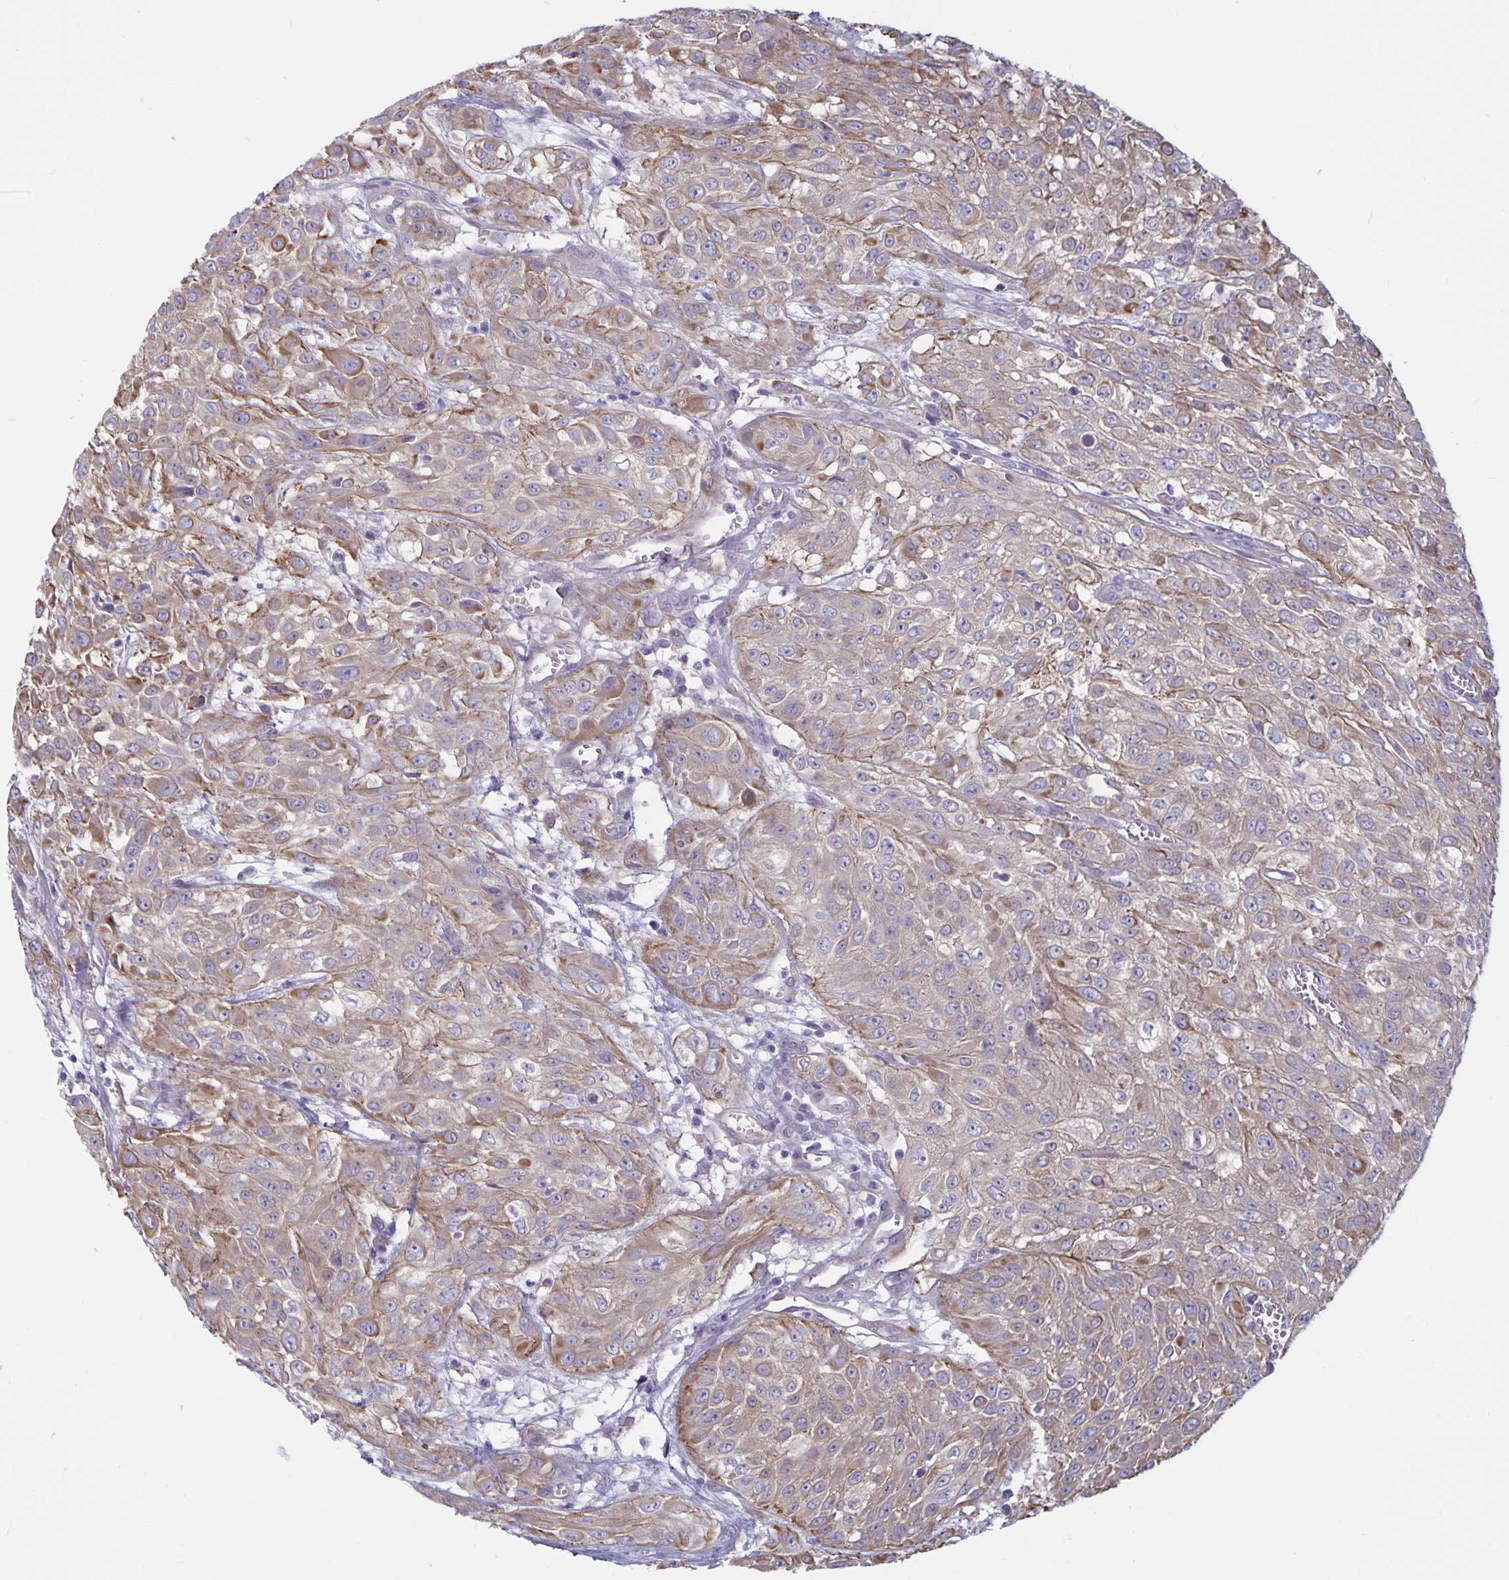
{"staining": {"intensity": "weak", "quantity": "25%-75%", "location": "cytoplasmic/membranous"}, "tissue": "urothelial cancer", "cell_type": "Tumor cells", "image_type": "cancer", "snomed": [{"axis": "morphology", "description": "Urothelial carcinoma, High grade"}, {"axis": "topography", "description": "Urinary bladder"}], "caption": "Immunohistochemistry staining of urothelial cancer, which demonstrates low levels of weak cytoplasmic/membranous positivity in about 25%-75% of tumor cells indicating weak cytoplasmic/membranous protein staining. The staining was performed using DAB (brown) for protein detection and nuclei were counterstained in hematoxylin (blue).", "gene": "PLCB3", "patient": {"sex": "male", "age": 57}}